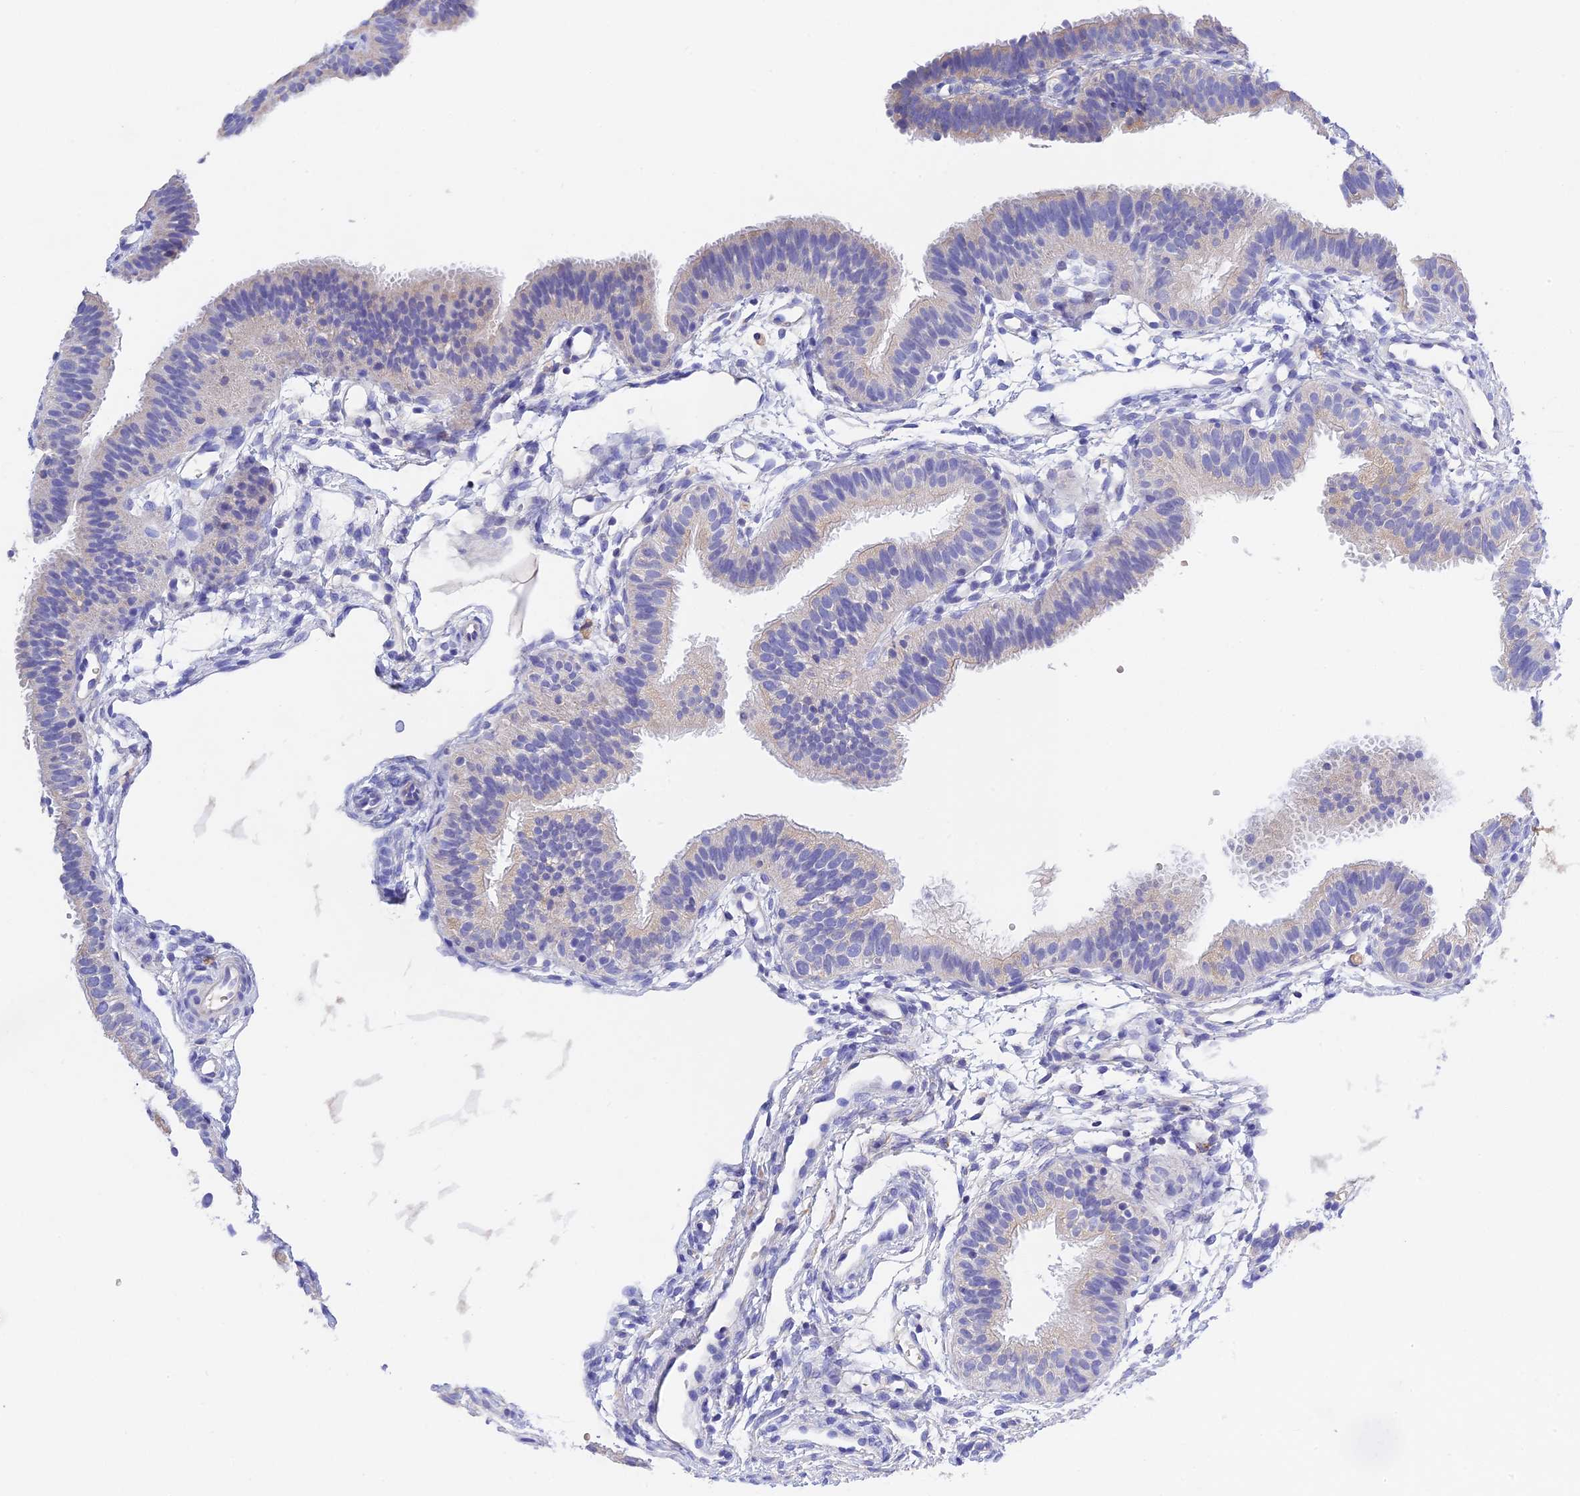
{"staining": {"intensity": "negative", "quantity": "none", "location": "none"}, "tissue": "fallopian tube", "cell_type": "Glandular cells", "image_type": "normal", "snomed": [{"axis": "morphology", "description": "Normal tissue, NOS"}, {"axis": "topography", "description": "Fallopian tube"}], "caption": "Immunohistochemistry of normal human fallopian tube shows no staining in glandular cells.", "gene": "MS4A5", "patient": {"sex": "female", "age": 35}}